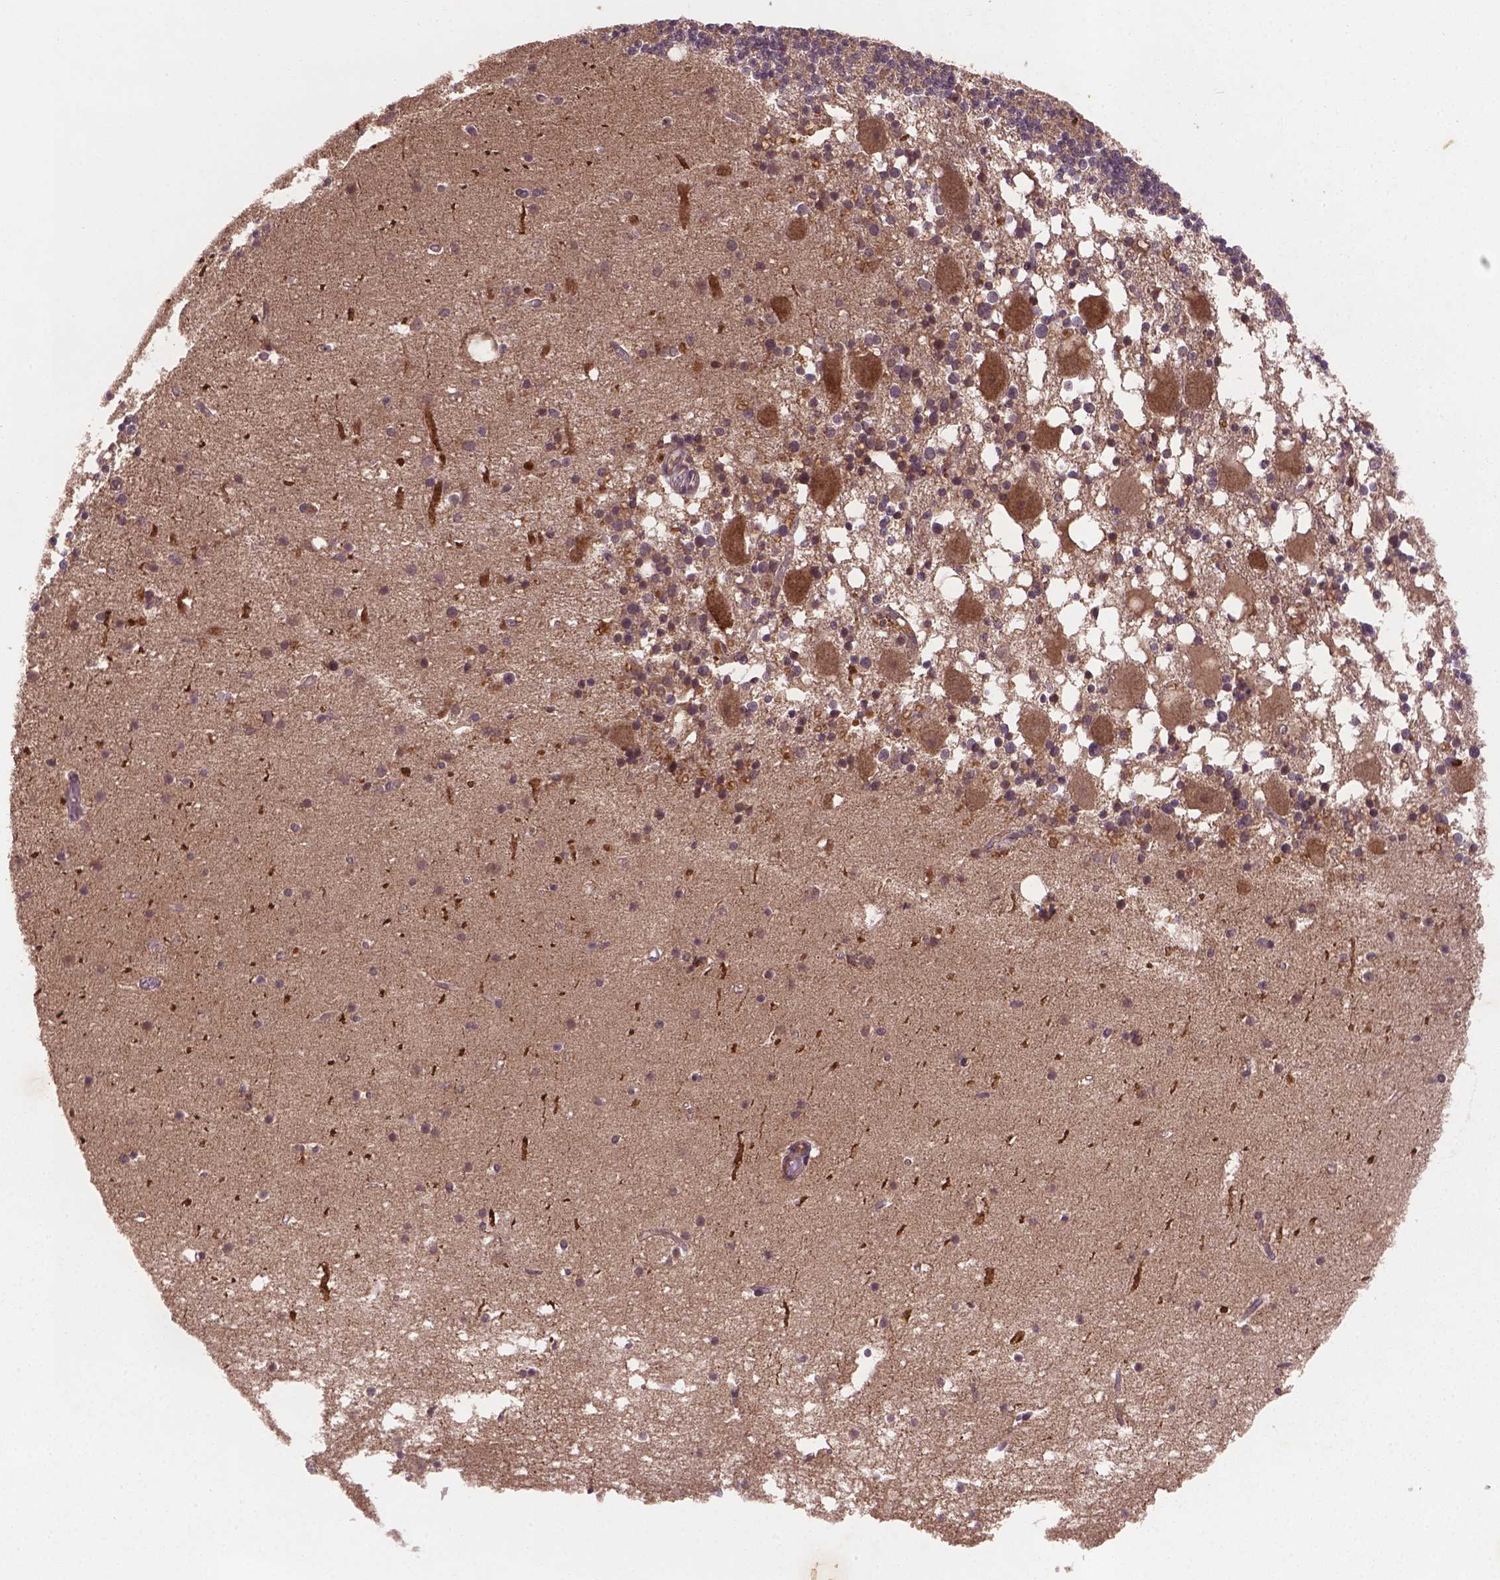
{"staining": {"intensity": "negative", "quantity": "none", "location": "none"}, "tissue": "cerebellum", "cell_type": "Cells in granular layer", "image_type": "normal", "snomed": [{"axis": "morphology", "description": "Normal tissue, NOS"}, {"axis": "topography", "description": "Cerebellum"}], "caption": "Immunohistochemical staining of unremarkable cerebellum demonstrates no significant staining in cells in granular layer.", "gene": "NIPAL2", "patient": {"sex": "male", "age": 70}}